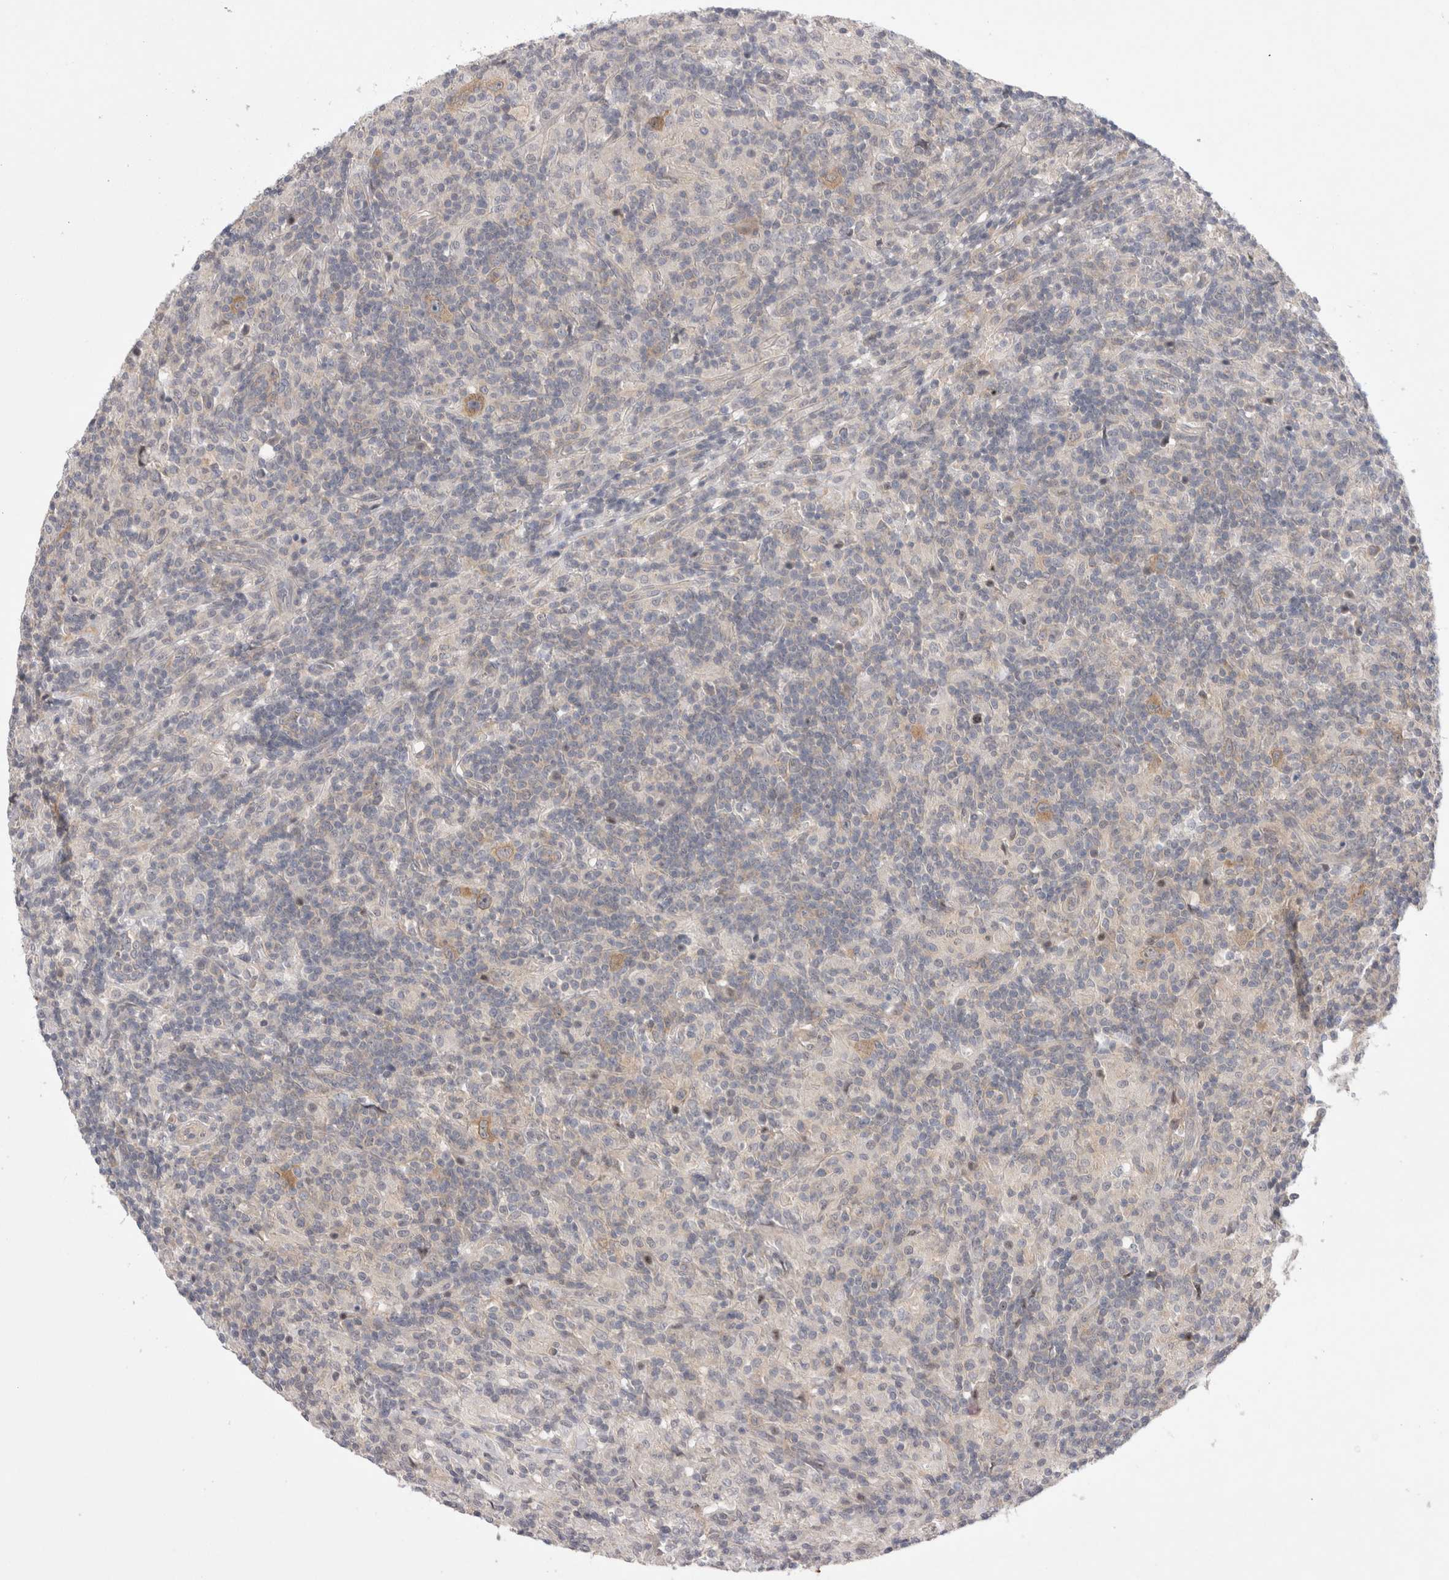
{"staining": {"intensity": "moderate", "quantity": ">75%", "location": "cytoplasmic/membranous"}, "tissue": "lymphoma", "cell_type": "Tumor cells", "image_type": "cancer", "snomed": [{"axis": "morphology", "description": "Hodgkin's disease, NOS"}, {"axis": "topography", "description": "Lymph node"}], "caption": "DAB (3,3'-diaminobenzidine) immunohistochemical staining of lymphoma exhibits moderate cytoplasmic/membranous protein staining in approximately >75% of tumor cells.", "gene": "CERS3", "patient": {"sex": "male", "age": 70}}